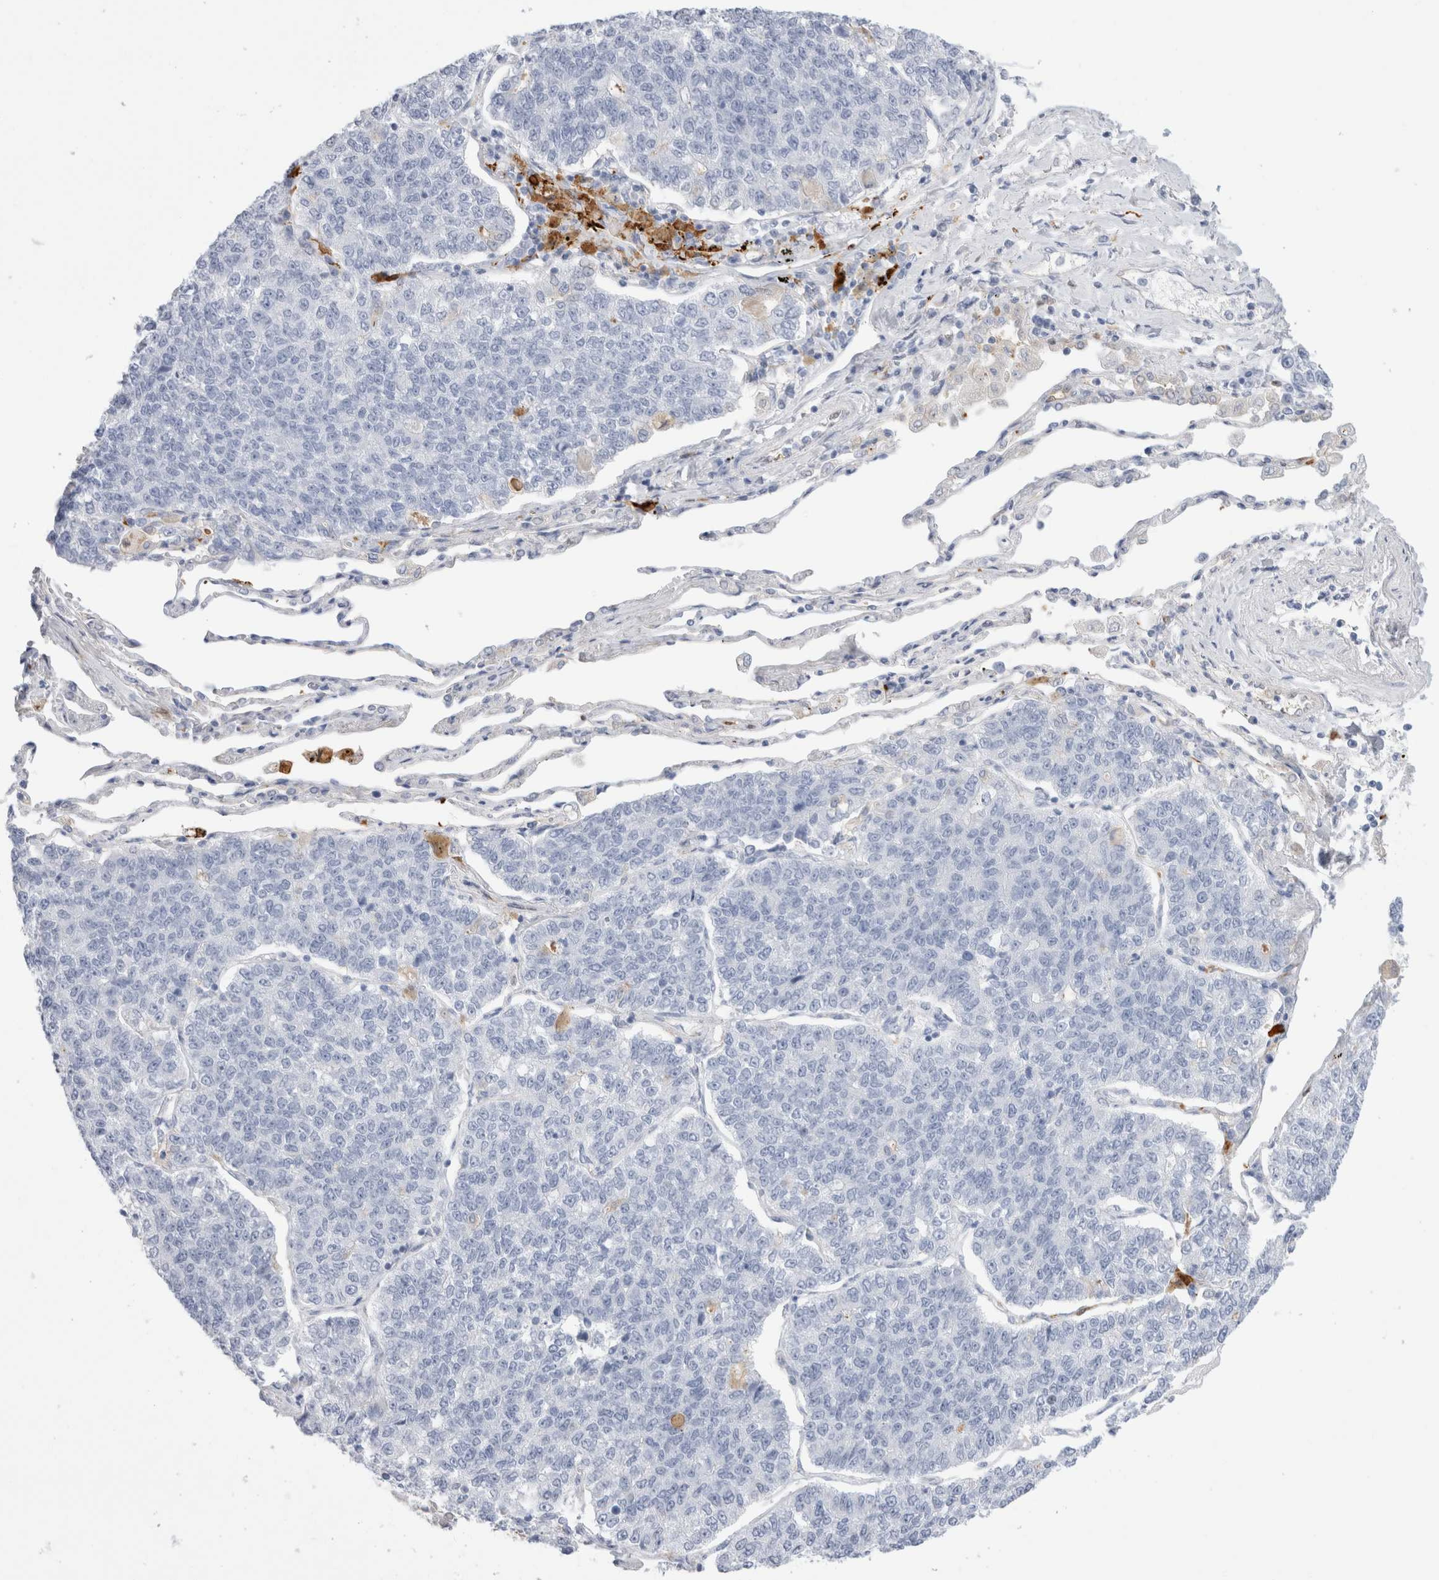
{"staining": {"intensity": "negative", "quantity": "none", "location": "none"}, "tissue": "lung cancer", "cell_type": "Tumor cells", "image_type": "cancer", "snomed": [{"axis": "morphology", "description": "Adenocarcinoma, NOS"}, {"axis": "topography", "description": "Lung"}], "caption": "This micrograph is of lung cancer stained with IHC to label a protein in brown with the nuclei are counter-stained blue. There is no expression in tumor cells. (Brightfield microscopy of DAB (3,3'-diaminobenzidine) immunohistochemistry at high magnification).", "gene": "NAPEPLD", "patient": {"sex": "male", "age": 49}}